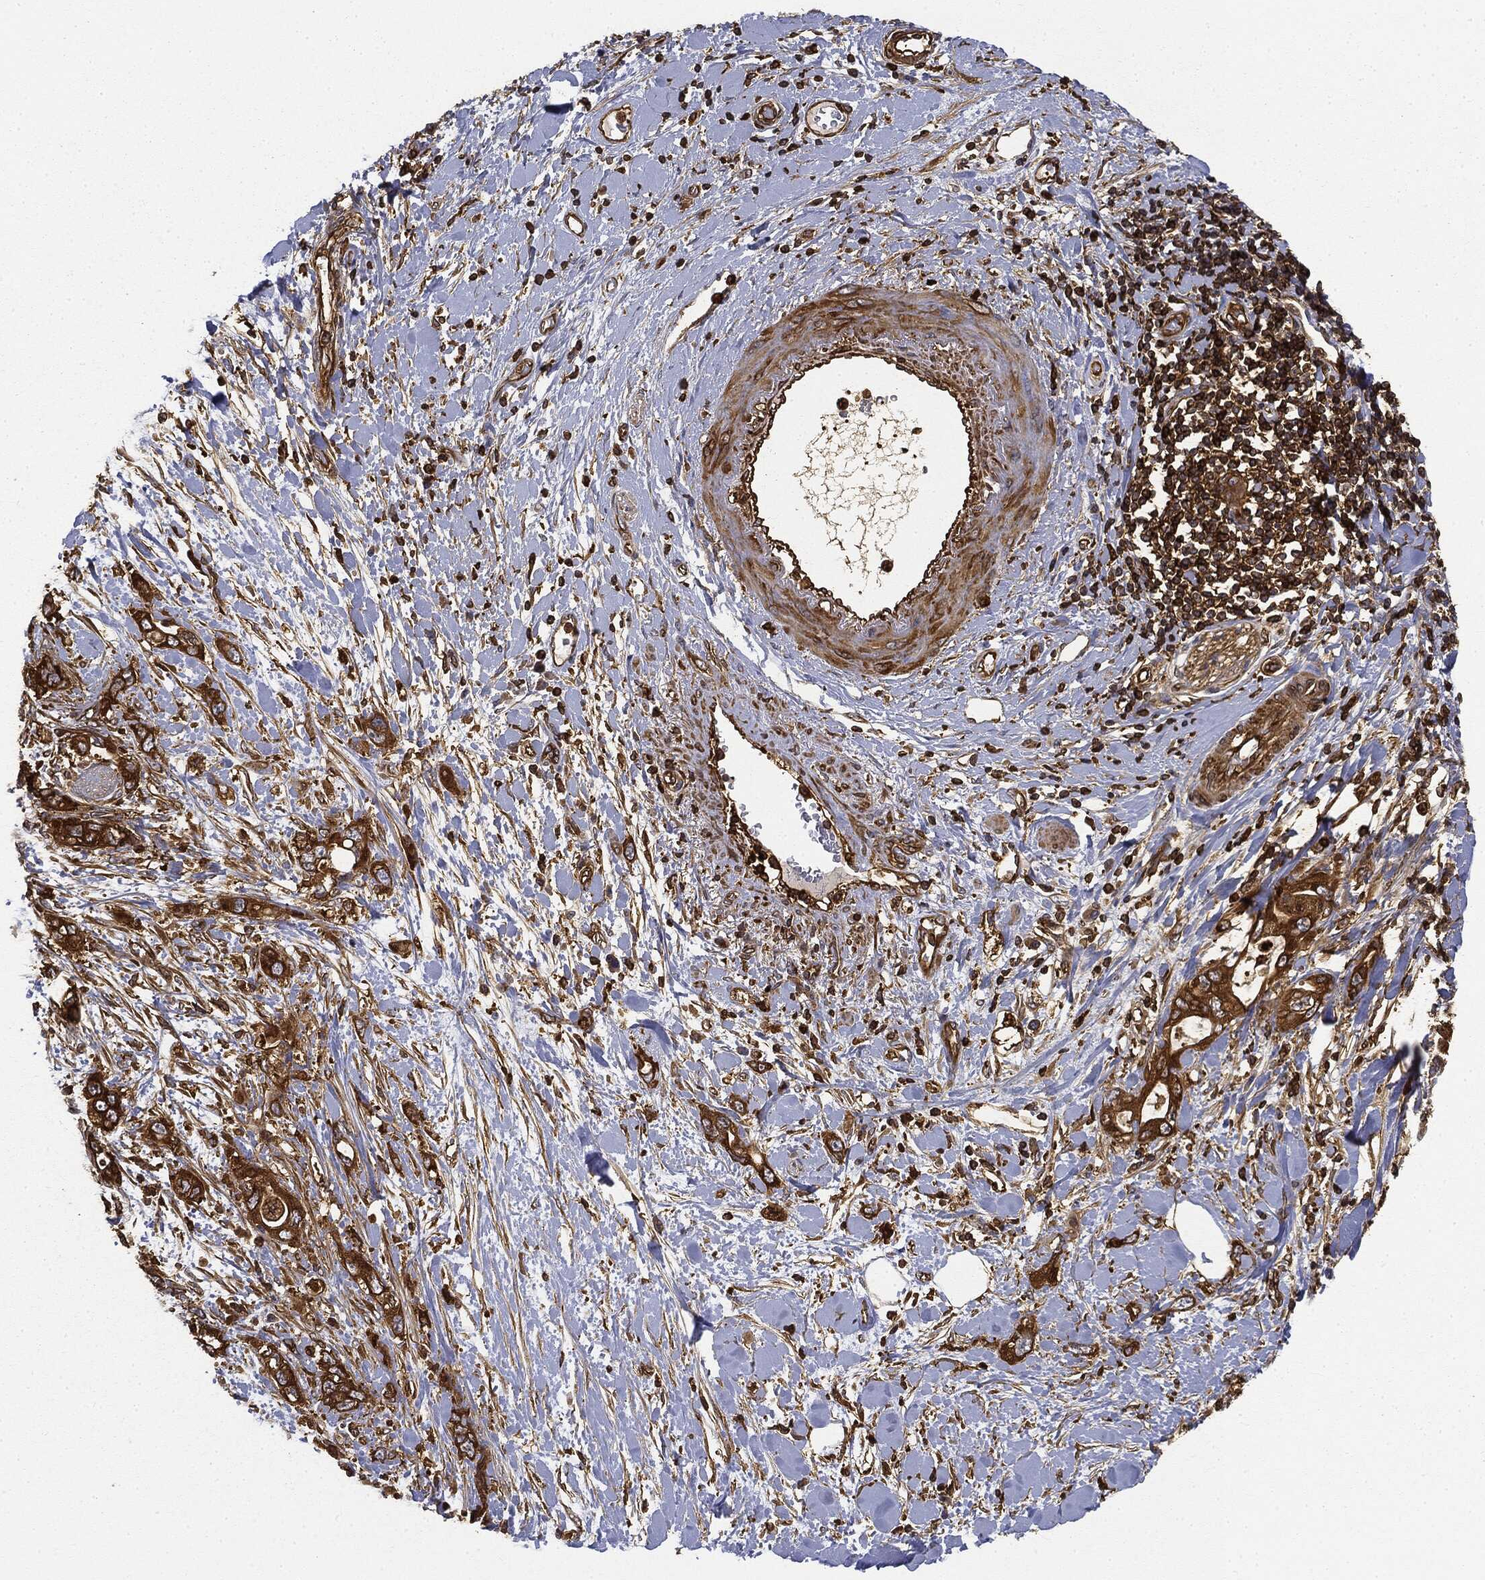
{"staining": {"intensity": "strong", "quantity": ">75%", "location": "cytoplasmic/membranous"}, "tissue": "pancreatic cancer", "cell_type": "Tumor cells", "image_type": "cancer", "snomed": [{"axis": "morphology", "description": "Adenocarcinoma, NOS"}, {"axis": "topography", "description": "Pancreas"}], "caption": "Pancreatic cancer (adenocarcinoma) was stained to show a protein in brown. There is high levels of strong cytoplasmic/membranous expression in approximately >75% of tumor cells.", "gene": "WDR1", "patient": {"sex": "female", "age": 56}}